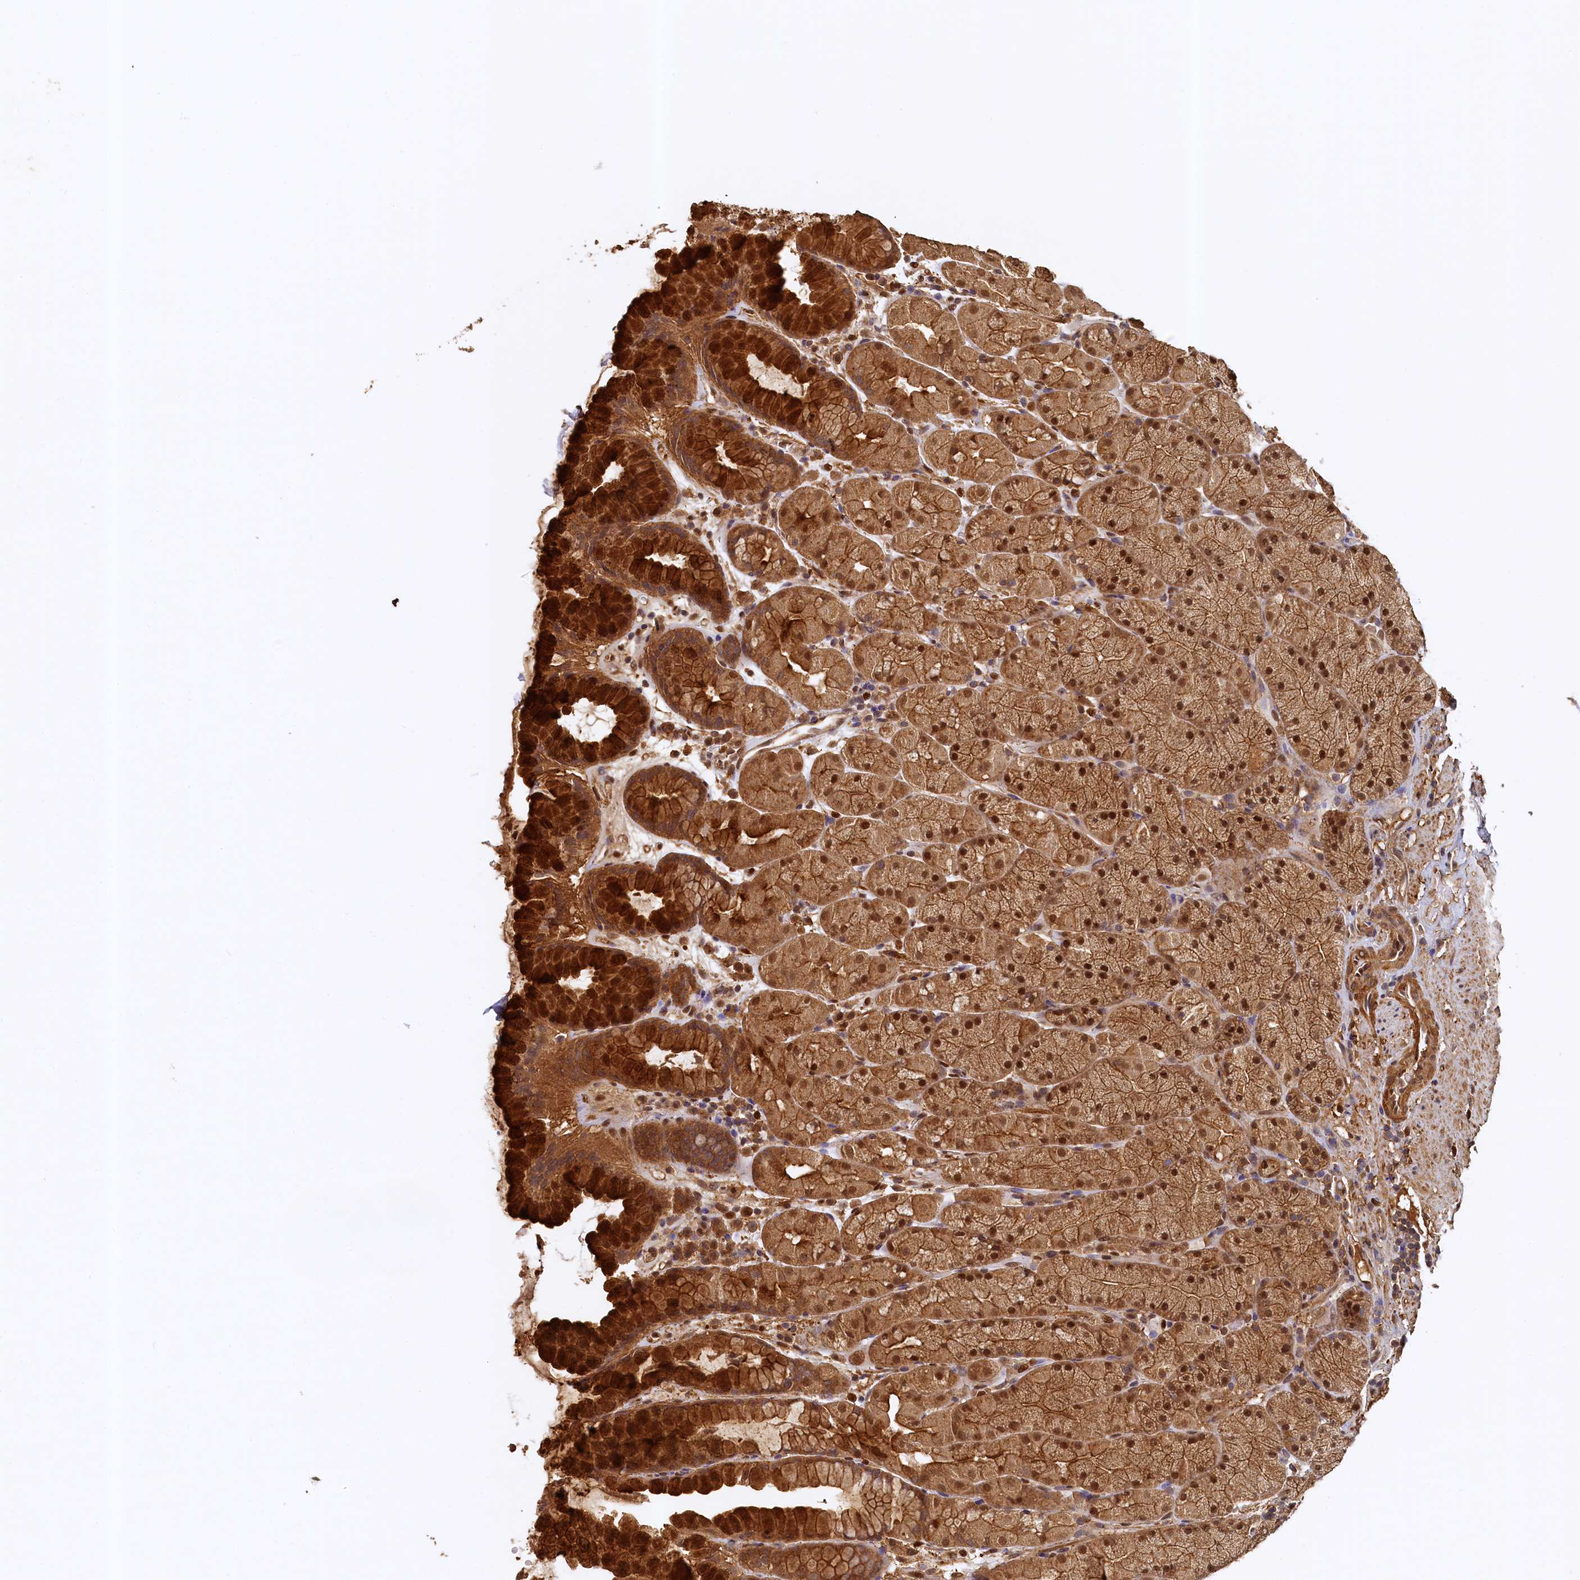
{"staining": {"intensity": "strong", "quantity": ">75%", "location": "cytoplasmic/membranous,nuclear"}, "tissue": "stomach", "cell_type": "Glandular cells", "image_type": "normal", "snomed": [{"axis": "morphology", "description": "Normal tissue, NOS"}, {"axis": "topography", "description": "Stomach, upper"}, {"axis": "topography", "description": "Stomach, lower"}], "caption": "Strong cytoplasmic/membranous,nuclear positivity is identified in about >75% of glandular cells in benign stomach.", "gene": "UBL7", "patient": {"sex": "male", "age": 67}}